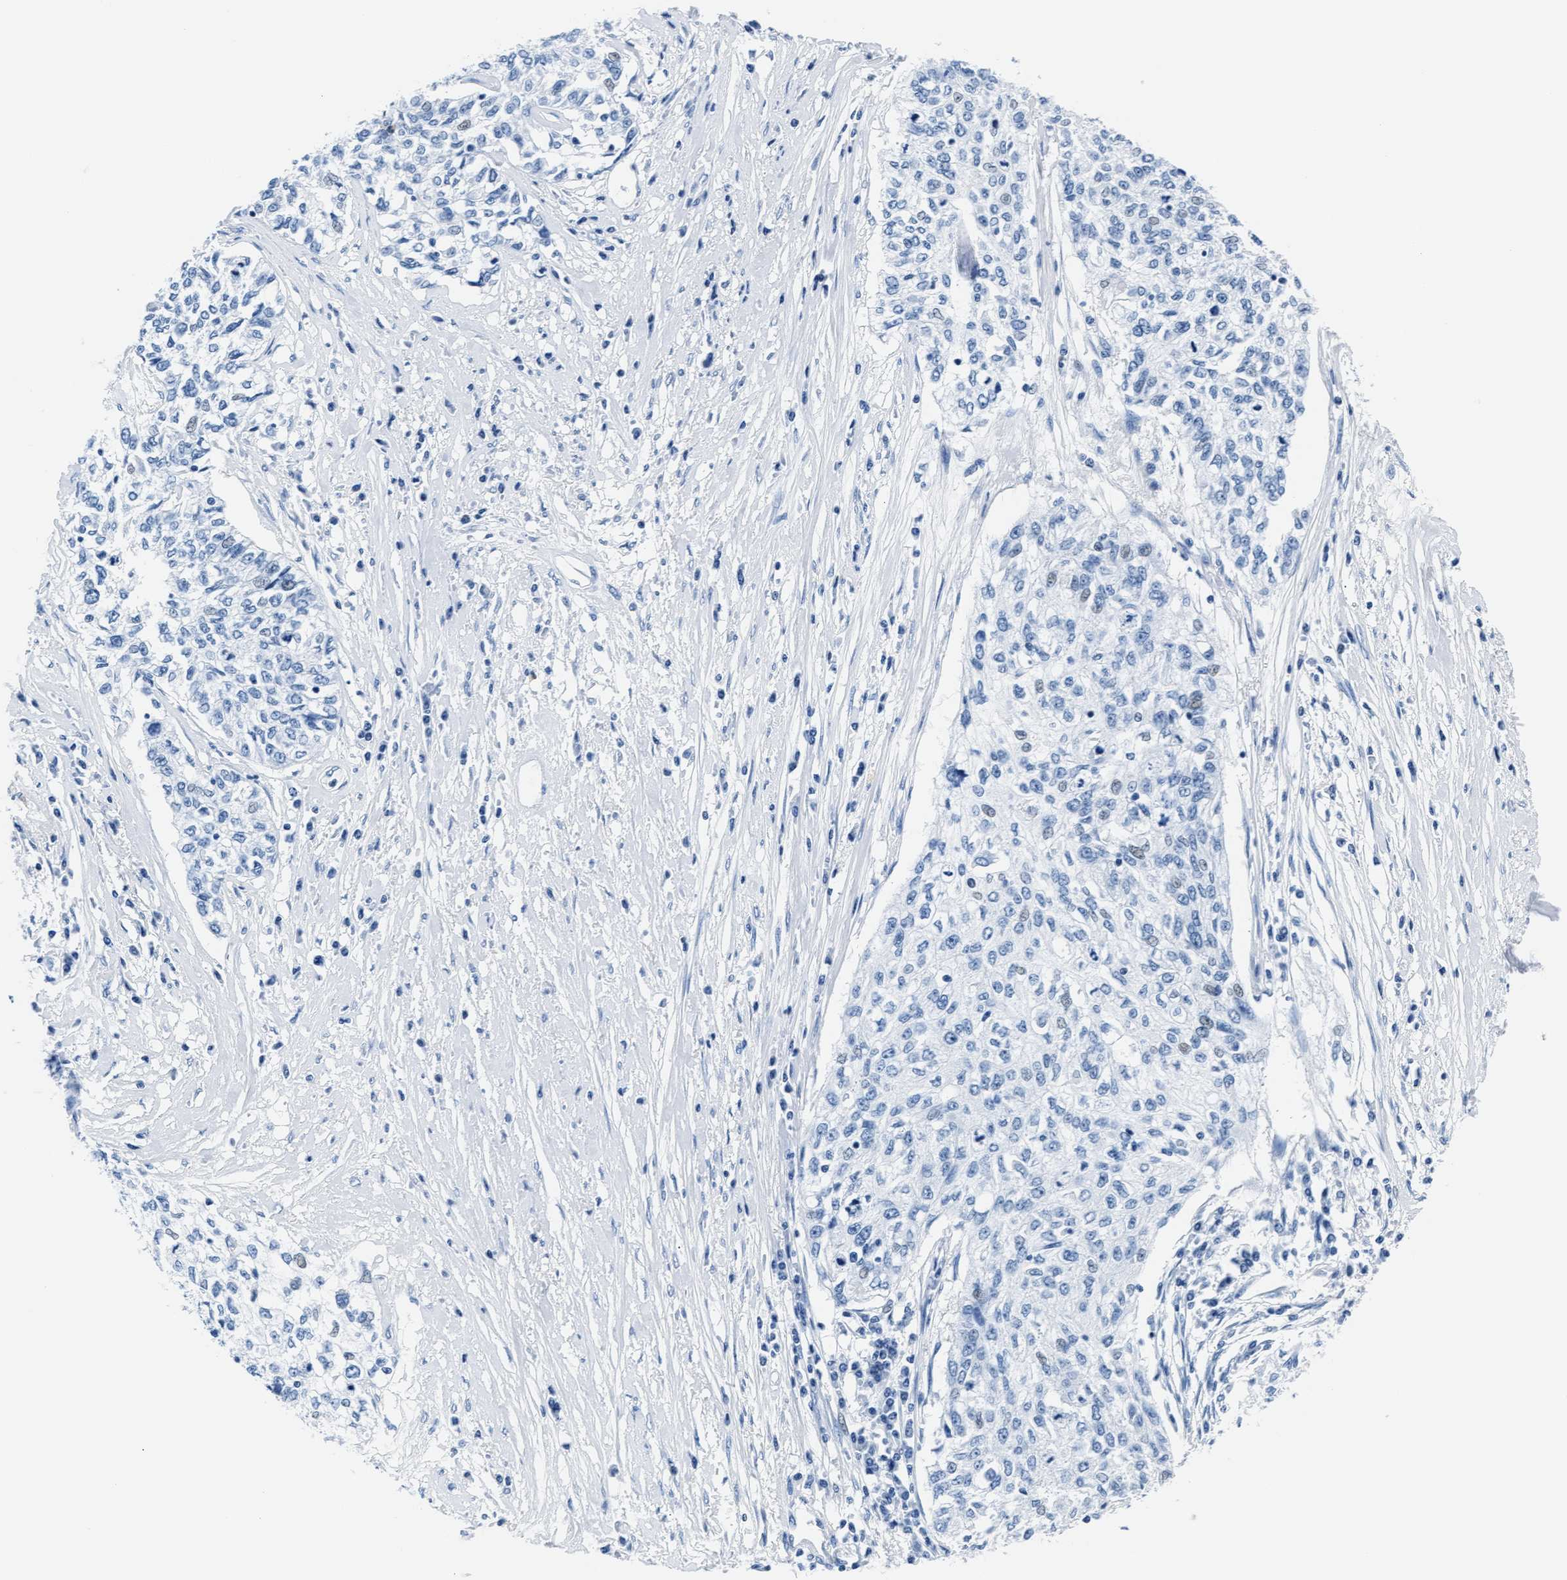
{"staining": {"intensity": "negative", "quantity": "none", "location": "none"}, "tissue": "cervical cancer", "cell_type": "Tumor cells", "image_type": "cancer", "snomed": [{"axis": "morphology", "description": "Squamous cell carcinoma, NOS"}, {"axis": "topography", "description": "Cervix"}], "caption": "IHC of cervical cancer (squamous cell carcinoma) exhibits no positivity in tumor cells.", "gene": "MMP8", "patient": {"sex": "female", "age": 57}}